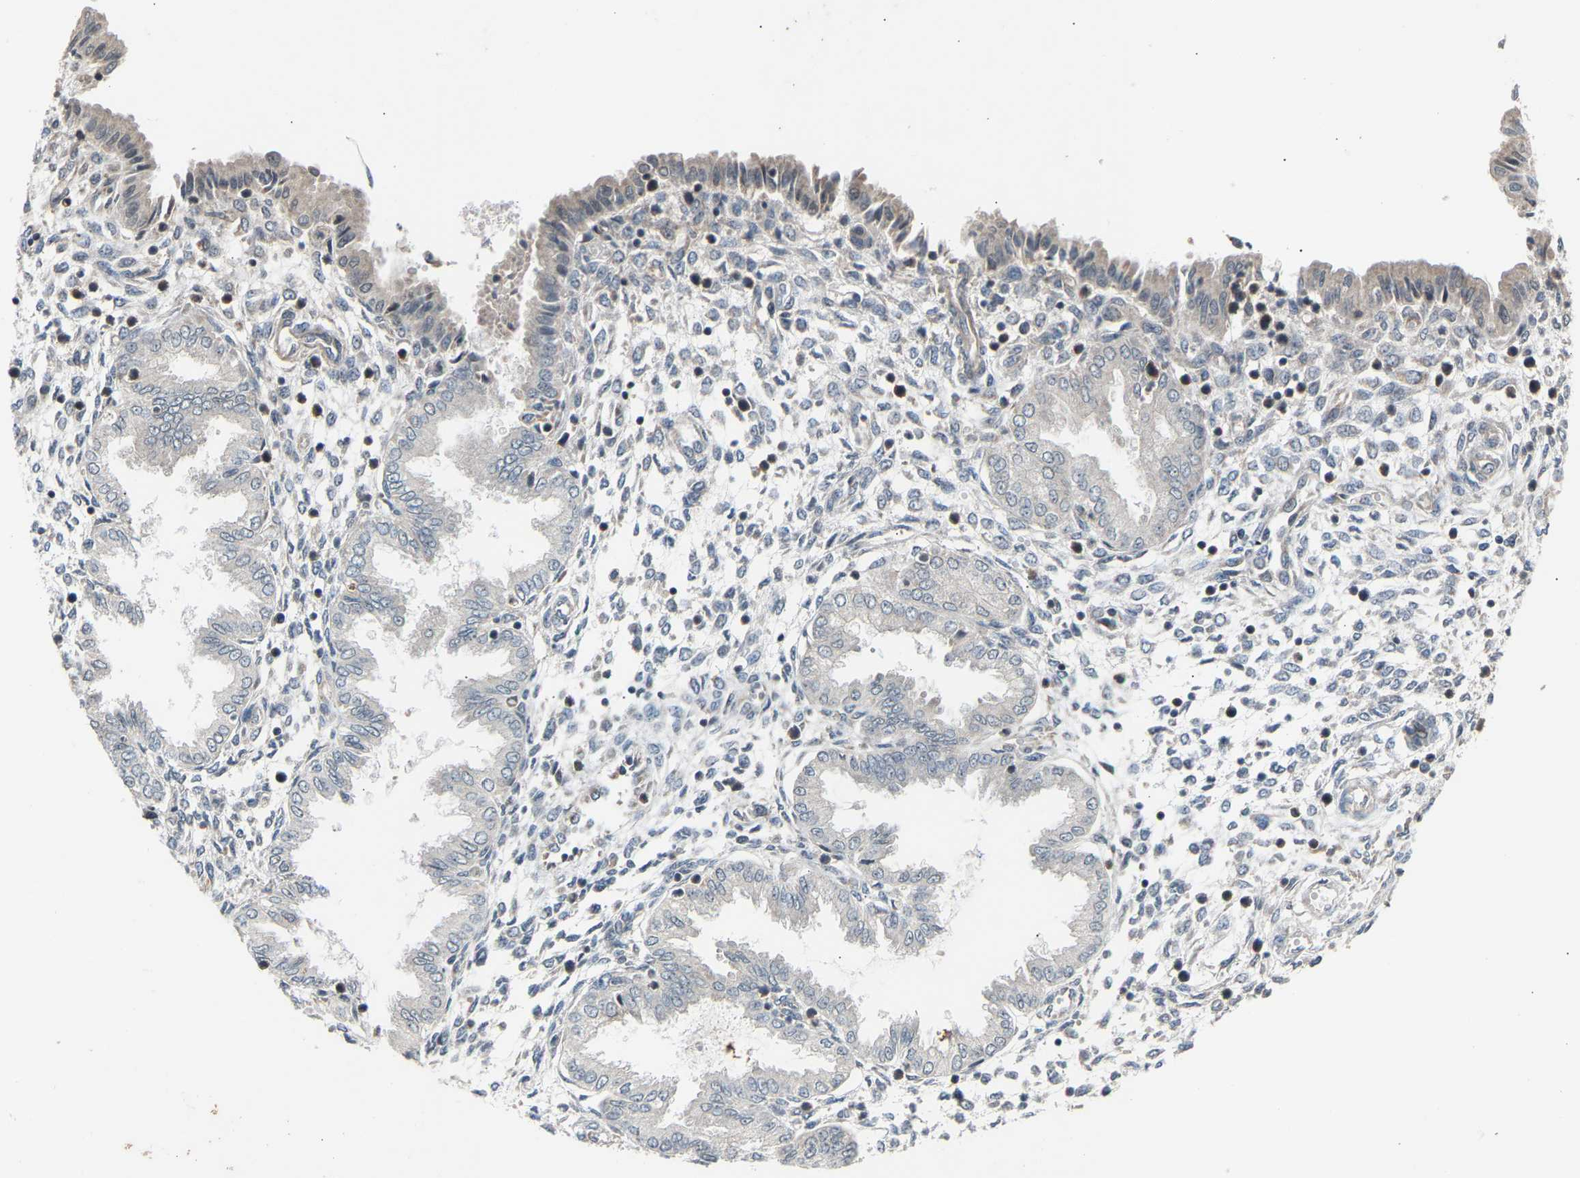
{"staining": {"intensity": "weak", "quantity": "<25%", "location": "cytoplasmic/membranous"}, "tissue": "endometrium", "cell_type": "Cells in endometrial stroma", "image_type": "normal", "snomed": [{"axis": "morphology", "description": "Normal tissue, NOS"}, {"axis": "topography", "description": "Endometrium"}], "caption": "Immunohistochemistry (IHC) image of benign endometrium: endometrium stained with DAB shows no significant protein expression in cells in endometrial stroma.", "gene": "SLIRP", "patient": {"sex": "female", "age": 33}}